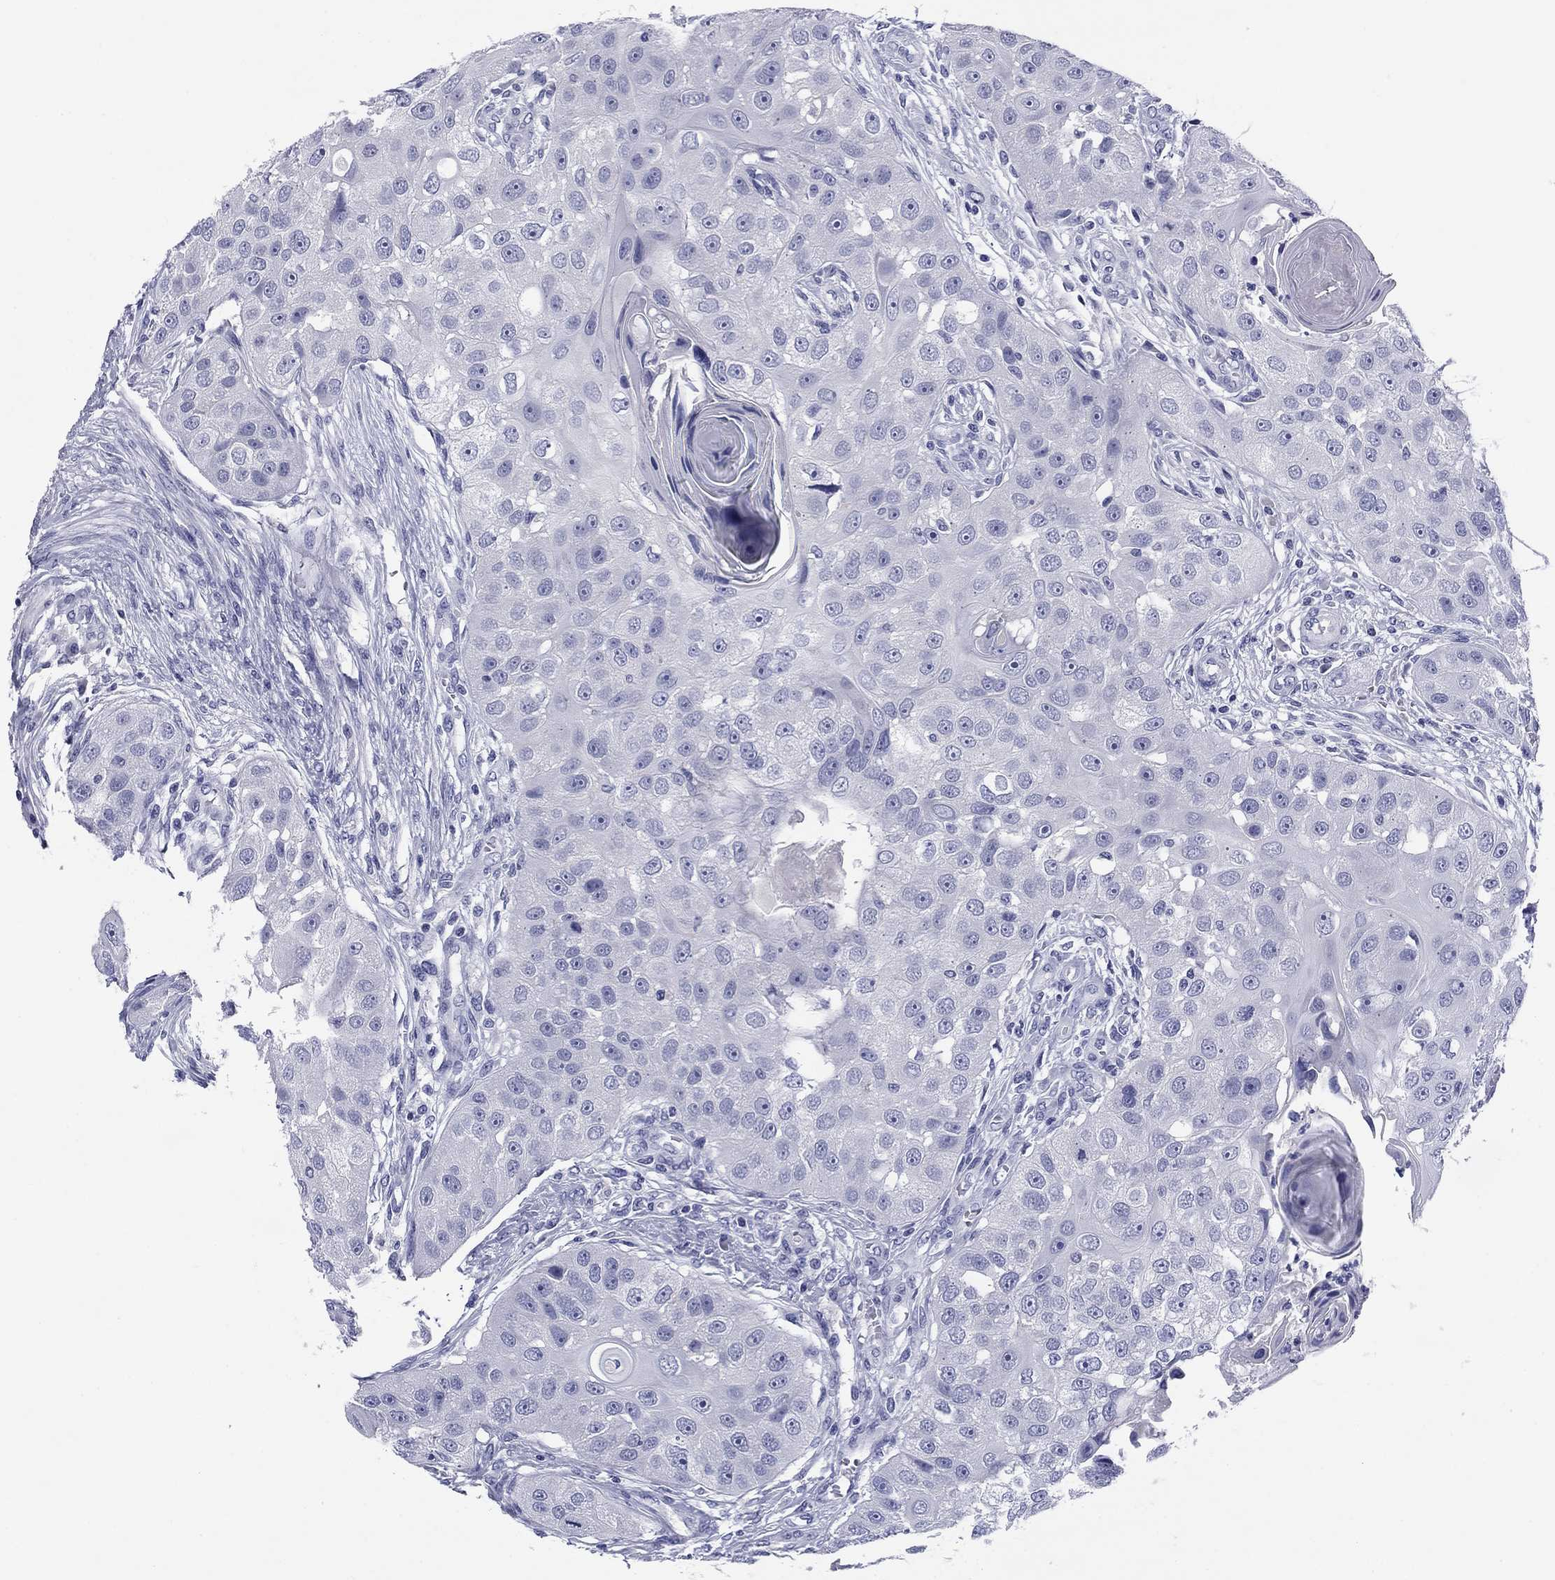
{"staining": {"intensity": "negative", "quantity": "none", "location": "none"}, "tissue": "head and neck cancer", "cell_type": "Tumor cells", "image_type": "cancer", "snomed": [{"axis": "morphology", "description": "Normal tissue, NOS"}, {"axis": "morphology", "description": "Squamous cell carcinoma, NOS"}, {"axis": "topography", "description": "Skeletal muscle"}, {"axis": "topography", "description": "Head-Neck"}], "caption": "Immunohistochemistry (IHC) micrograph of neoplastic tissue: head and neck cancer (squamous cell carcinoma) stained with DAB exhibits no significant protein staining in tumor cells. (DAB (3,3'-diaminobenzidine) immunohistochemistry visualized using brightfield microscopy, high magnification).", "gene": "ABCC2", "patient": {"sex": "male", "age": 51}}